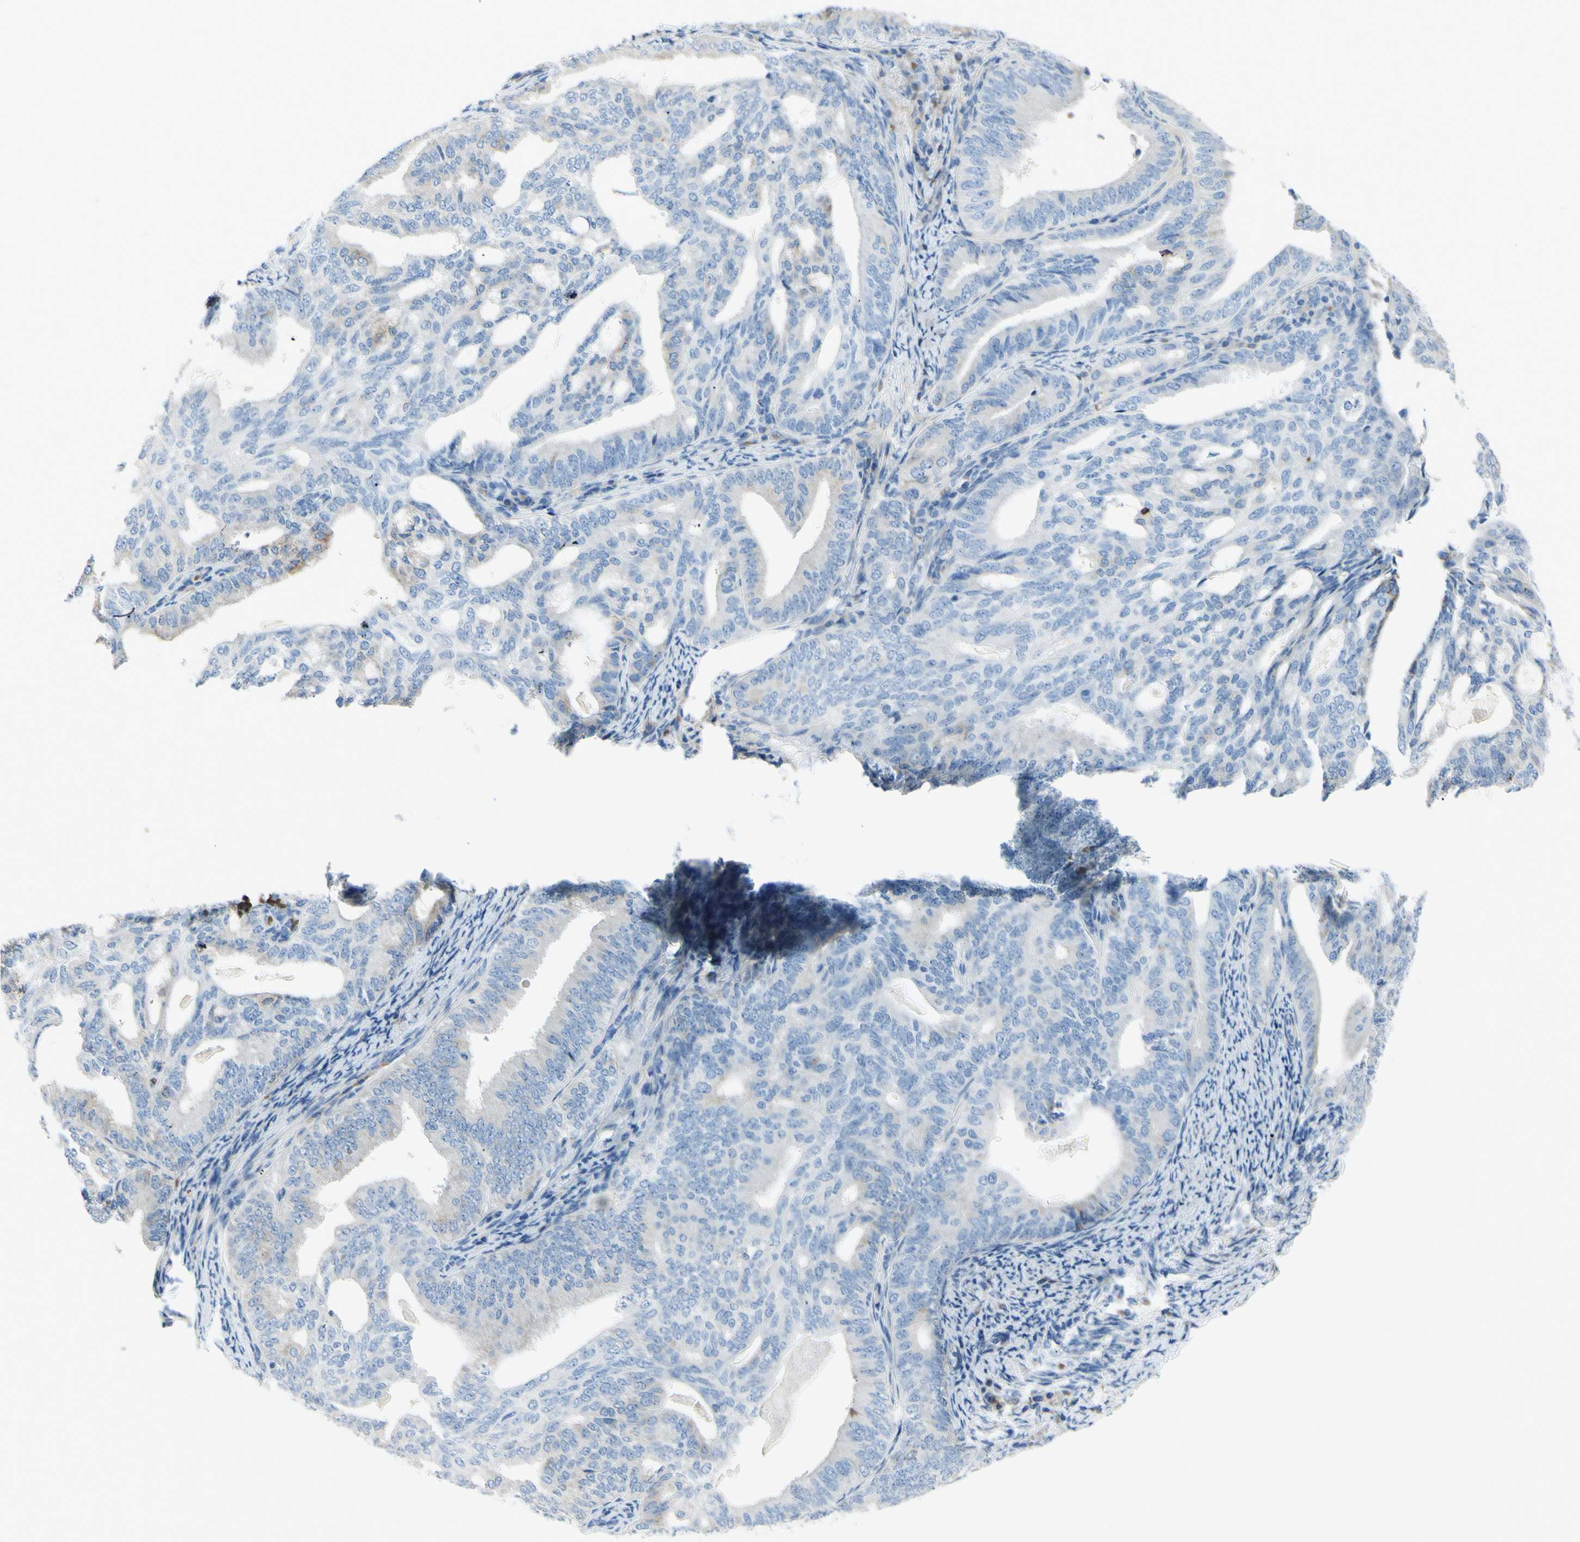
{"staining": {"intensity": "negative", "quantity": "none", "location": "none"}, "tissue": "endometrial cancer", "cell_type": "Tumor cells", "image_type": "cancer", "snomed": [{"axis": "morphology", "description": "Adenocarcinoma, NOS"}, {"axis": "topography", "description": "Endometrium"}], "caption": "DAB immunohistochemical staining of endometrial cancer (adenocarcinoma) shows no significant staining in tumor cells.", "gene": "NCBP2L", "patient": {"sex": "female", "age": 58}}